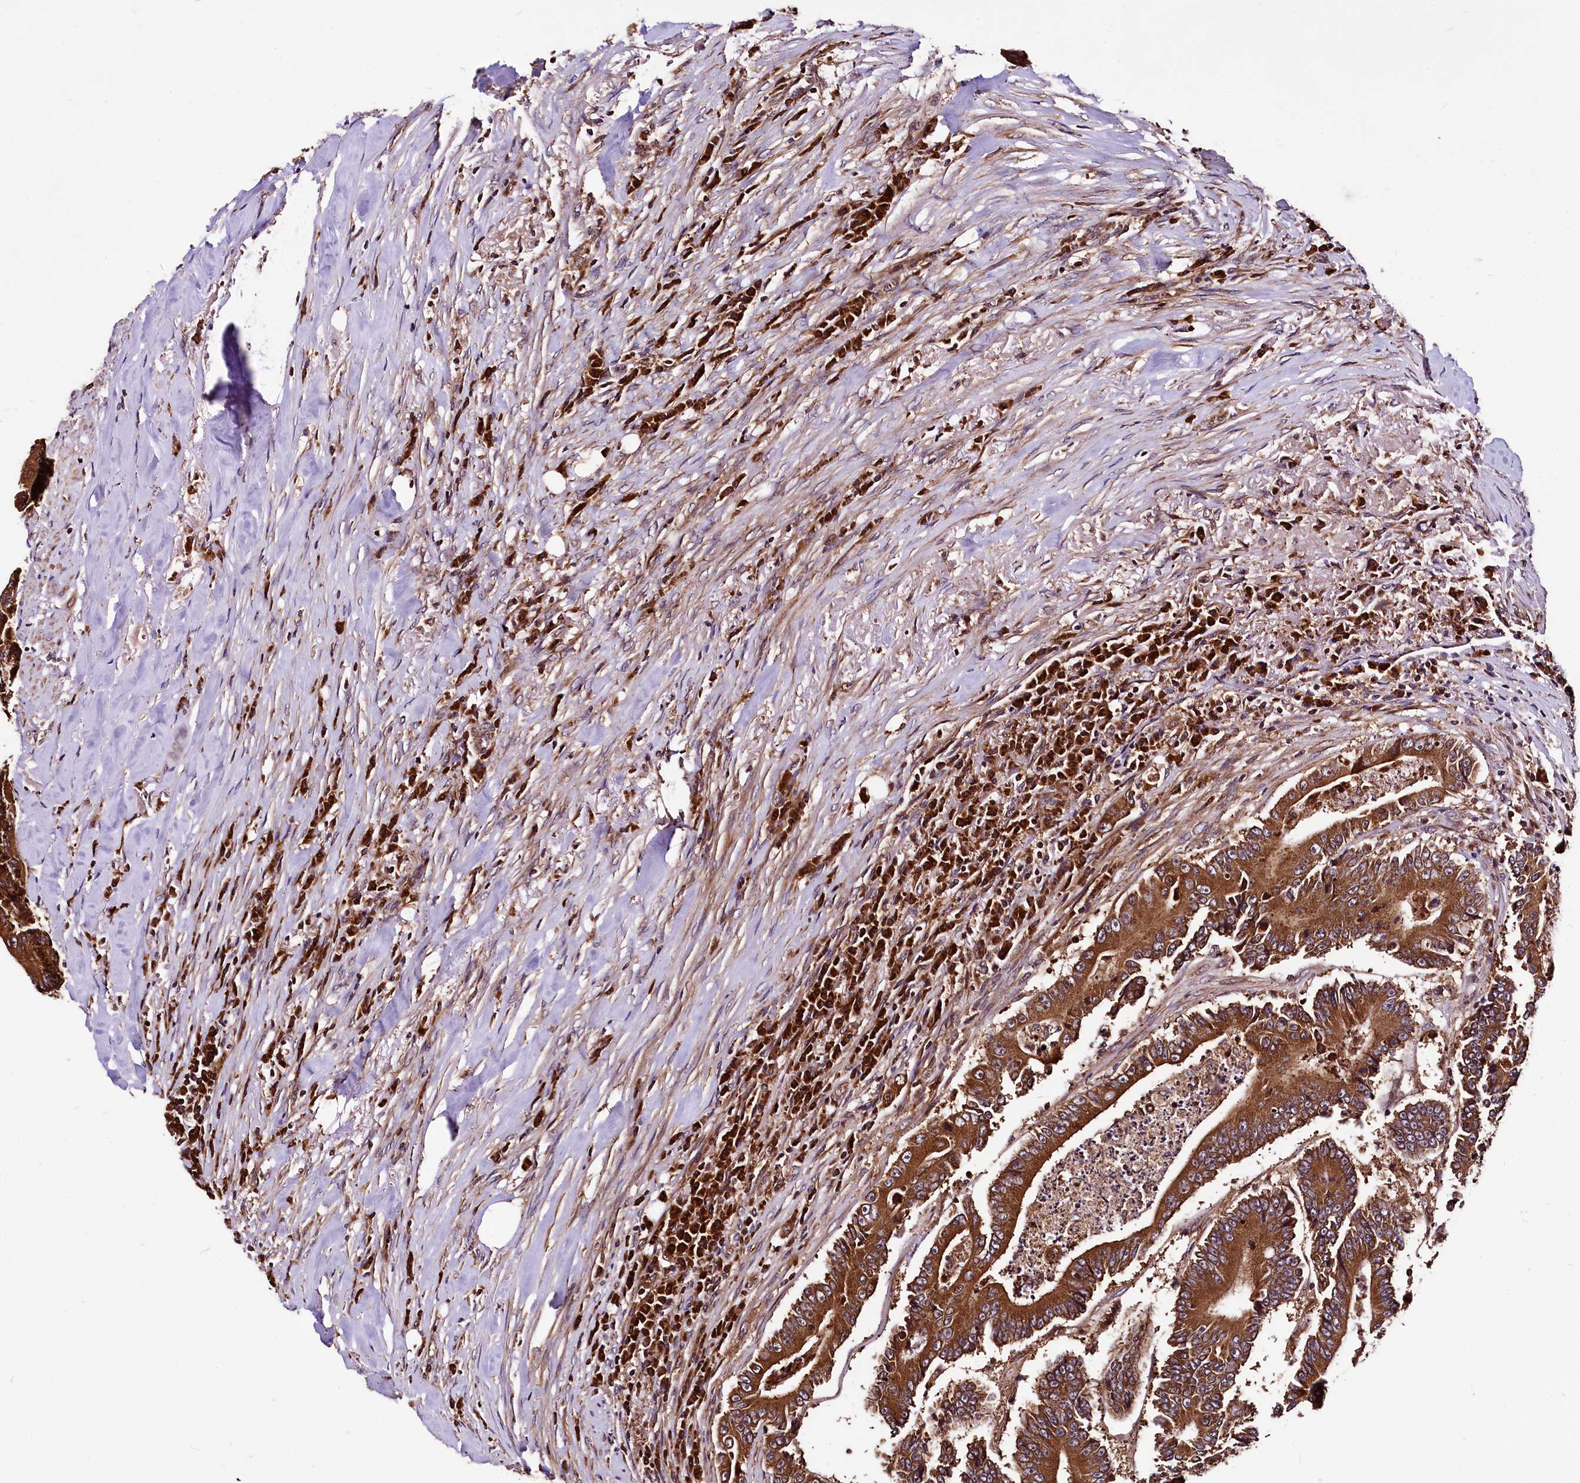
{"staining": {"intensity": "strong", "quantity": ">75%", "location": "cytoplasmic/membranous"}, "tissue": "colorectal cancer", "cell_type": "Tumor cells", "image_type": "cancer", "snomed": [{"axis": "morphology", "description": "Adenocarcinoma, NOS"}, {"axis": "topography", "description": "Colon"}], "caption": "Colorectal cancer stained with DAB (3,3'-diaminobenzidine) immunohistochemistry (IHC) shows high levels of strong cytoplasmic/membranous staining in about >75% of tumor cells.", "gene": "LRSAM1", "patient": {"sex": "male", "age": 83}}